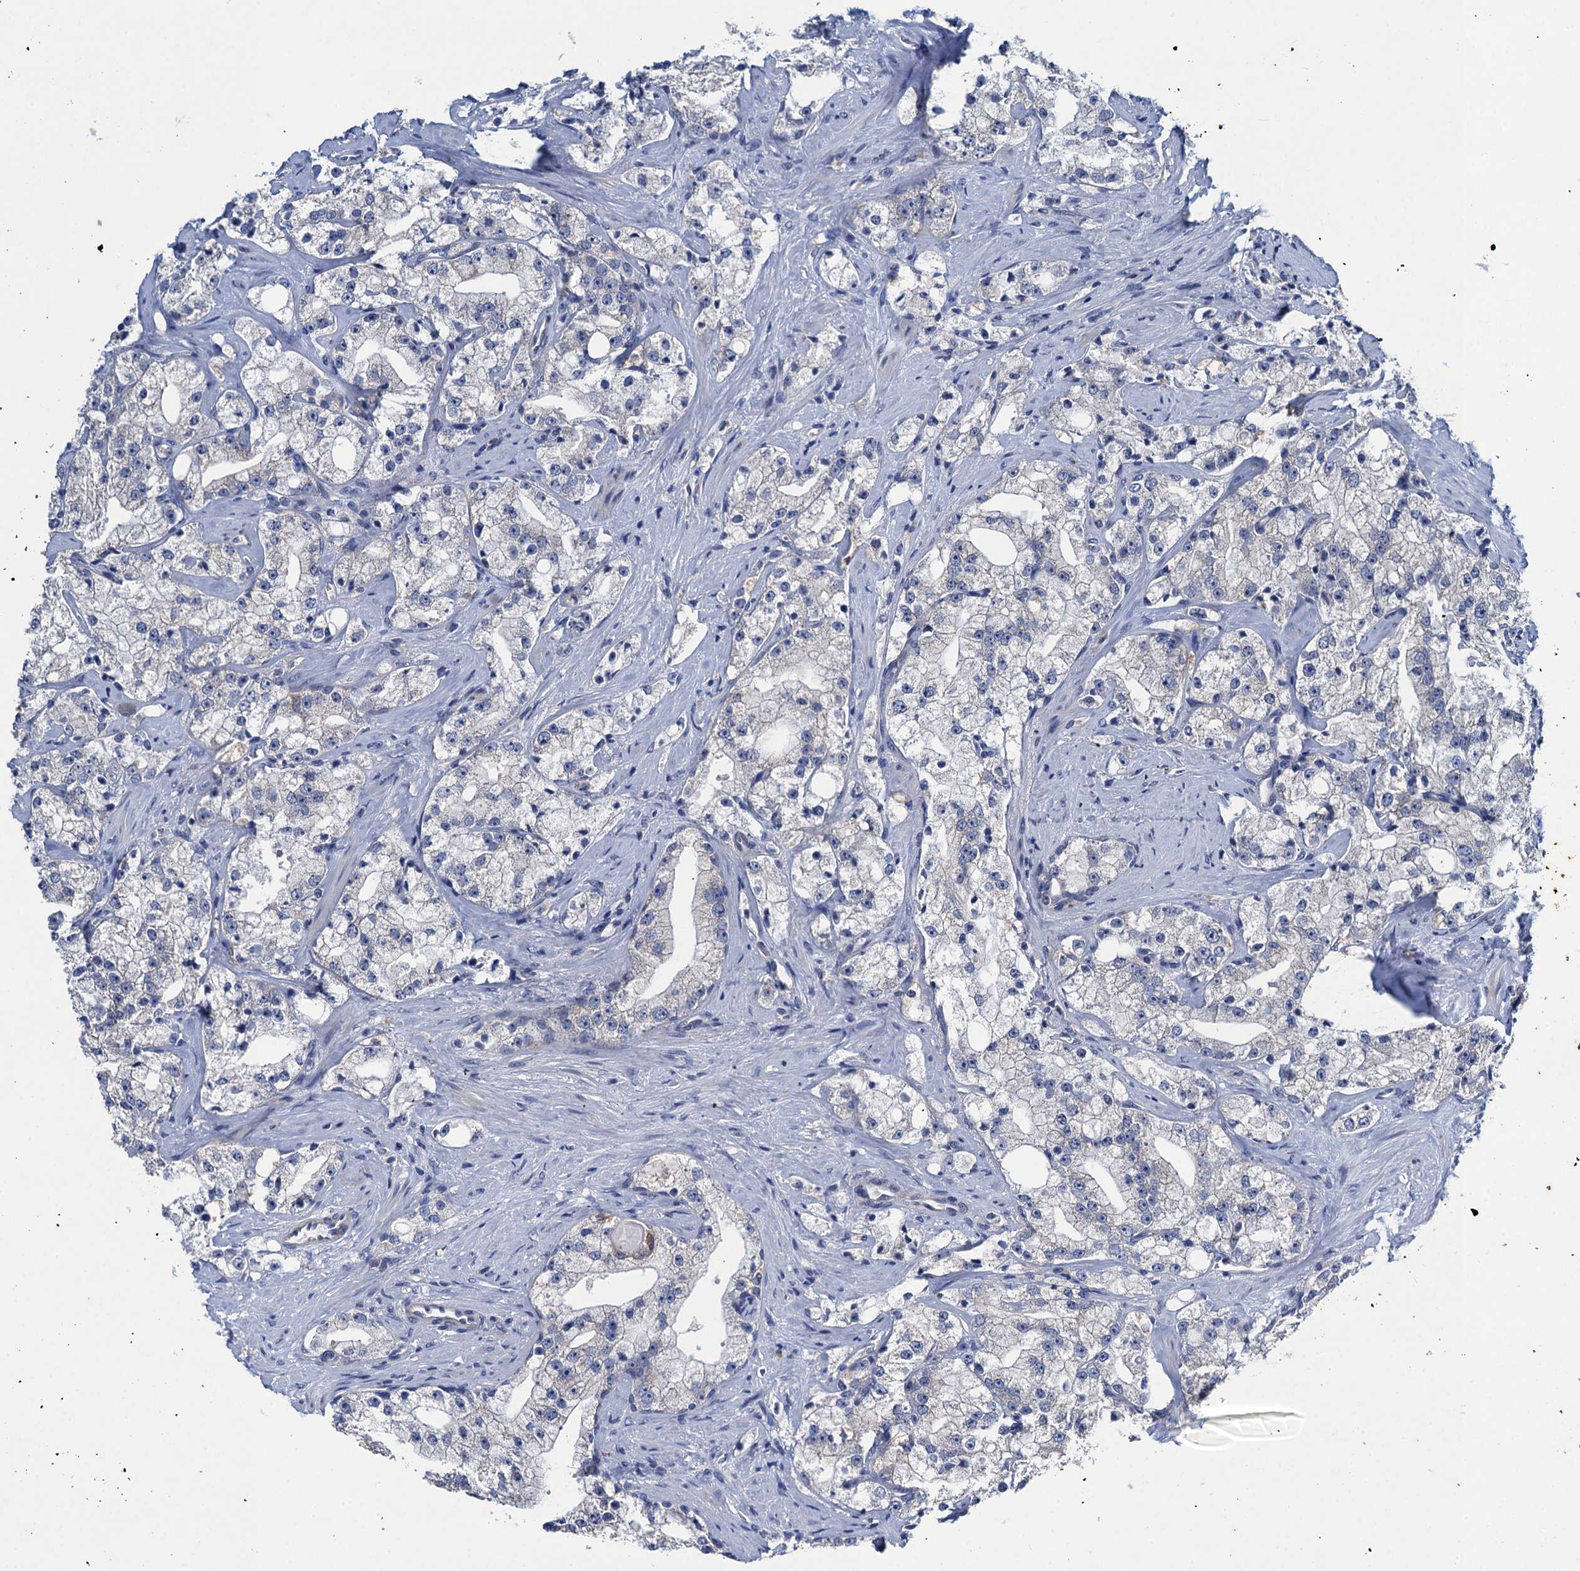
{"staining": {"intensity": "weak", "quantity": "<25%", "location": "cytoplasmic/membranous"}, "tissue": "prostate cancer", "cell_type": "Tumor cells", "image_type": "cancer", "snomed": [{"axis": "morphology", "description": "Adenocarcinoma, High grade"}, {"axis": "topography", "description": "Prostate"}], "caption": "DAB immunohistochemical staining of prostate high-grade adenocarcinoma exhibits no significant positivity in tumor cells.", "gene": "SNAP29", "patient": {"sex": "male", "age": 64}}